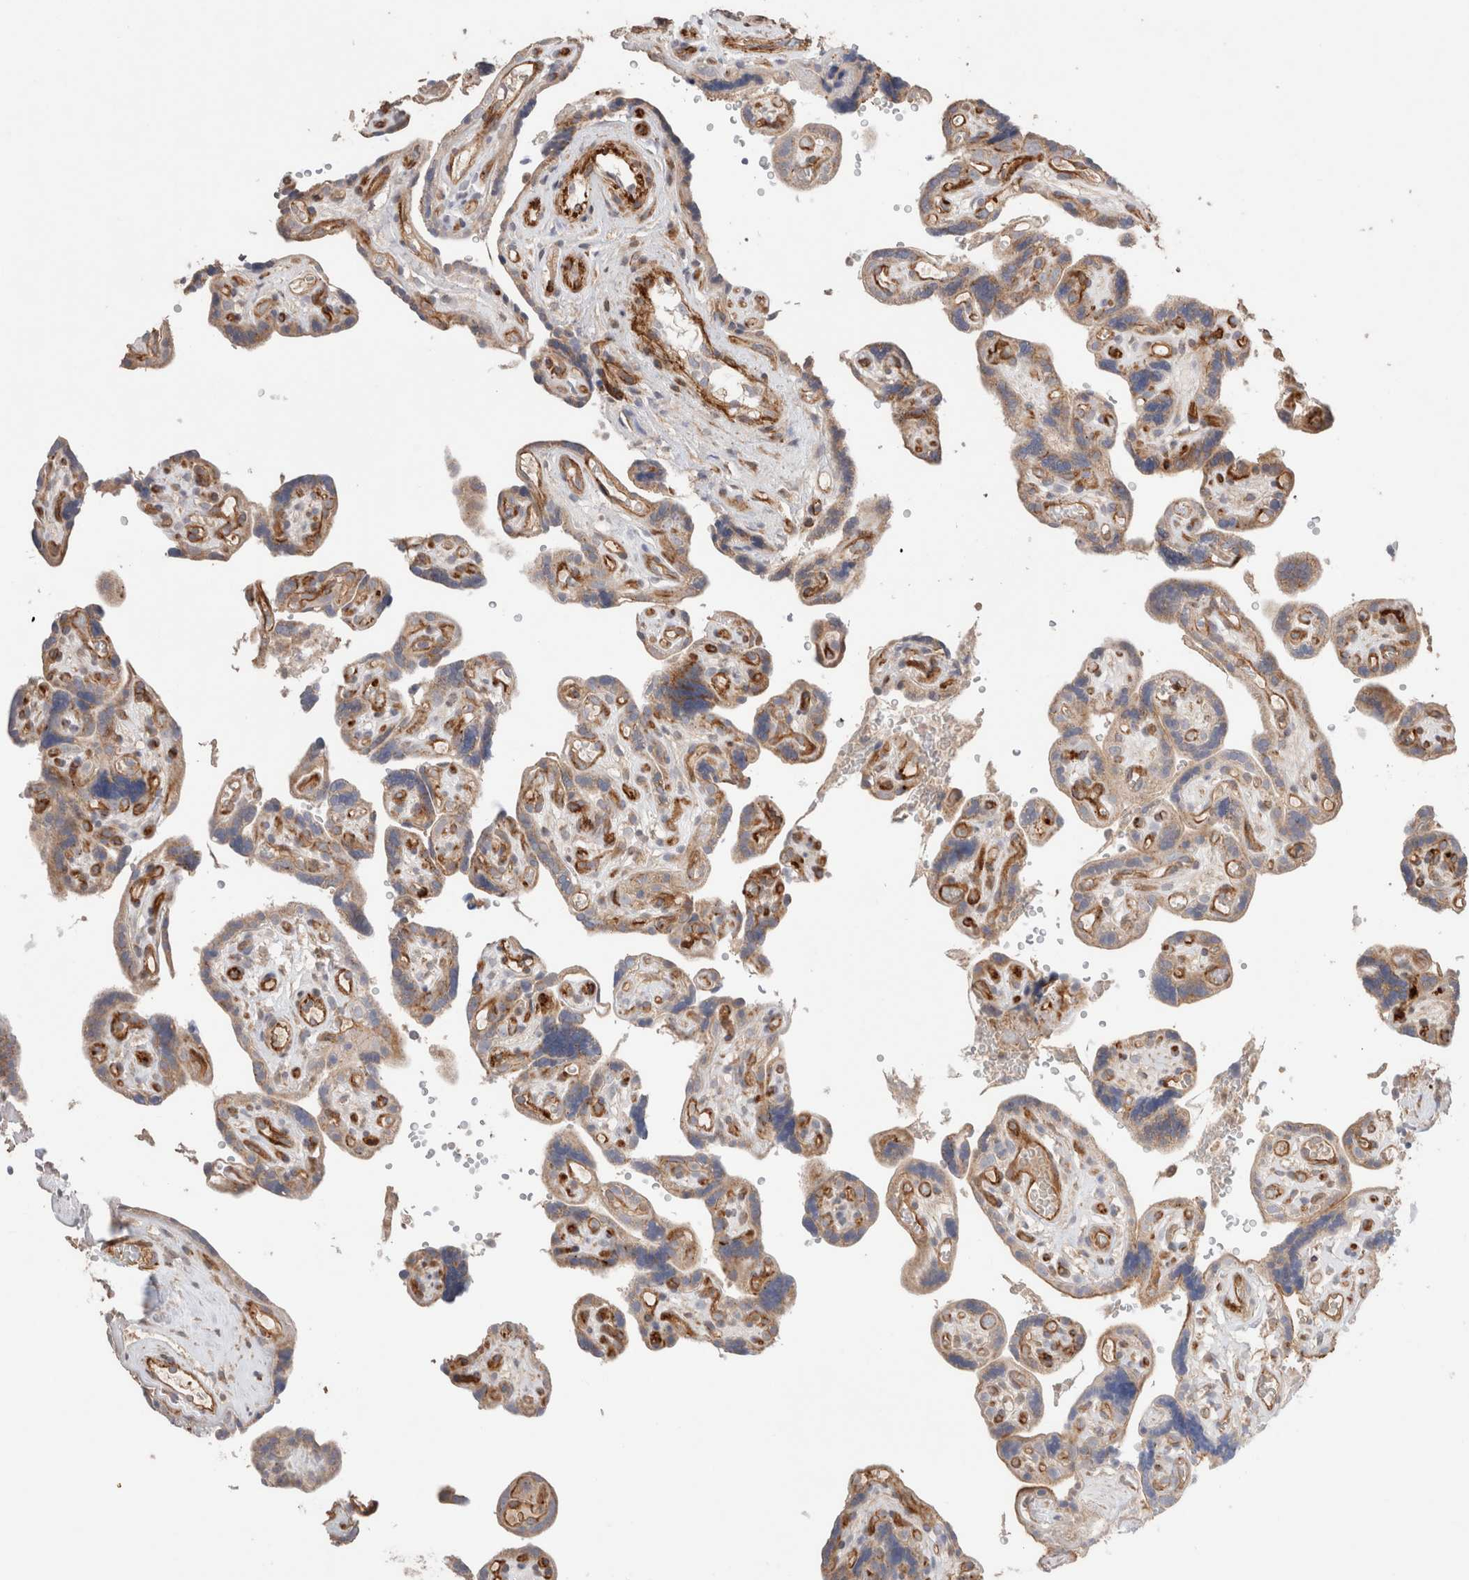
{"staining": {"intensity": "moderate", "quantity": ">75%", "location": "cytoplasmic/membranous"}, "tissue": "placenta", "cell_type": "Decidual cells", "image_type": "normal", "snomed": [{"axis": "morphology", "description": "Normal tissue, NOS"}, {"axis": "topography", "description": "Placenta"}], "caption": "Placenta stained with immunohistochemistry displays moderate cytoplasmic/membranous expression in about >75% of decidual cells.", "gene": "RAB32", "patient": {"sex": "female", "age": 30}}